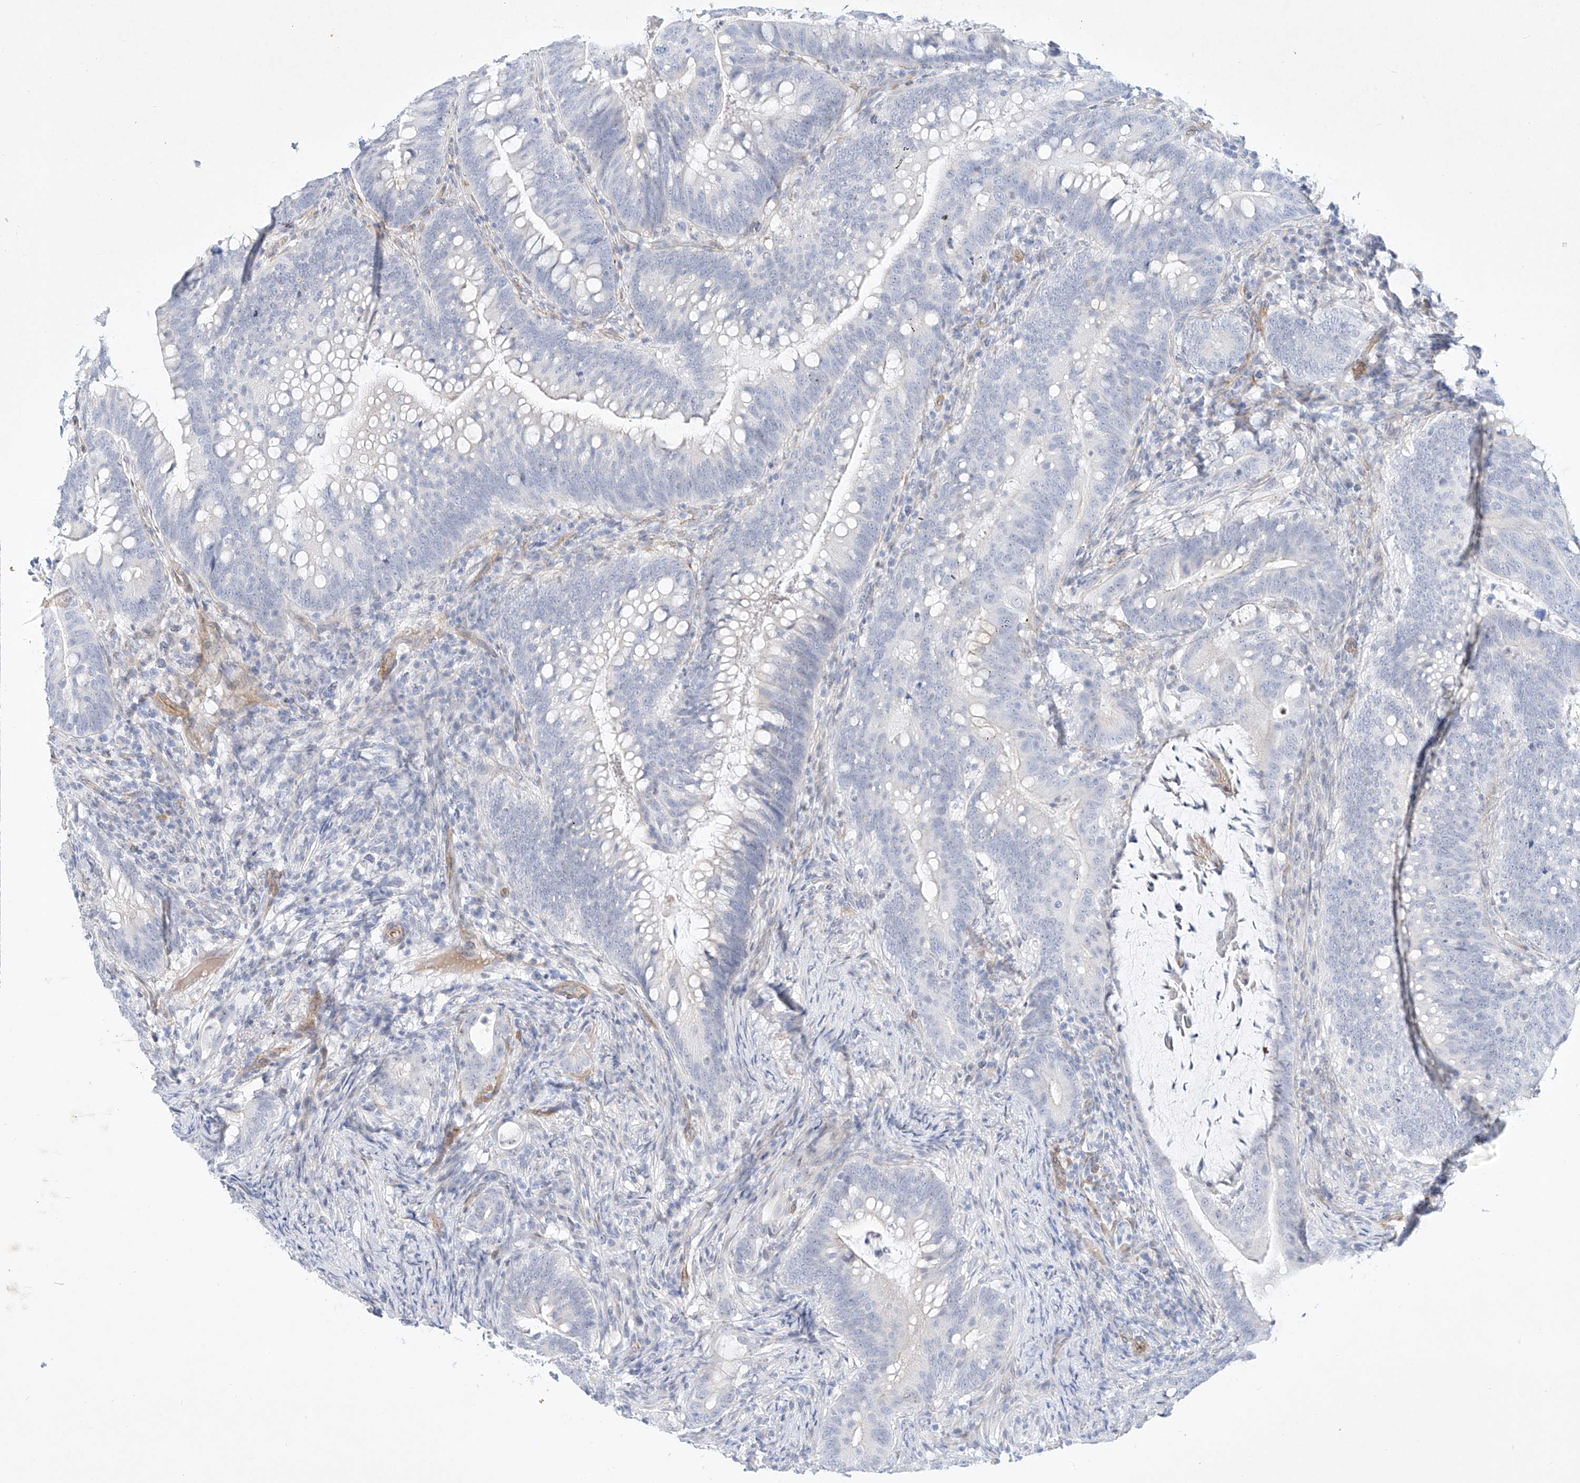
{"staining": {"intensity": "negative", "quantity": "none", "location": "none"}, "tissue": "colorectal cancer", "cell_type": "Tumor cells", "image_type": "cancer", "snomed": [{"axis": "morphology", "description": "Adenocarcinoma, NOS"}, {"axis": "topography", "description": "Colon"}], "caption": "High power microscopy image of an immunohistochemistry micrograph of colorectal cancer (adenocarcinoma), revealing no significant staining in tumor cells. (Brightfield microscopy of DAB IHC at high magnification).", "gene": "REEP2", "patient": {"sex": "female", "age": 66}}